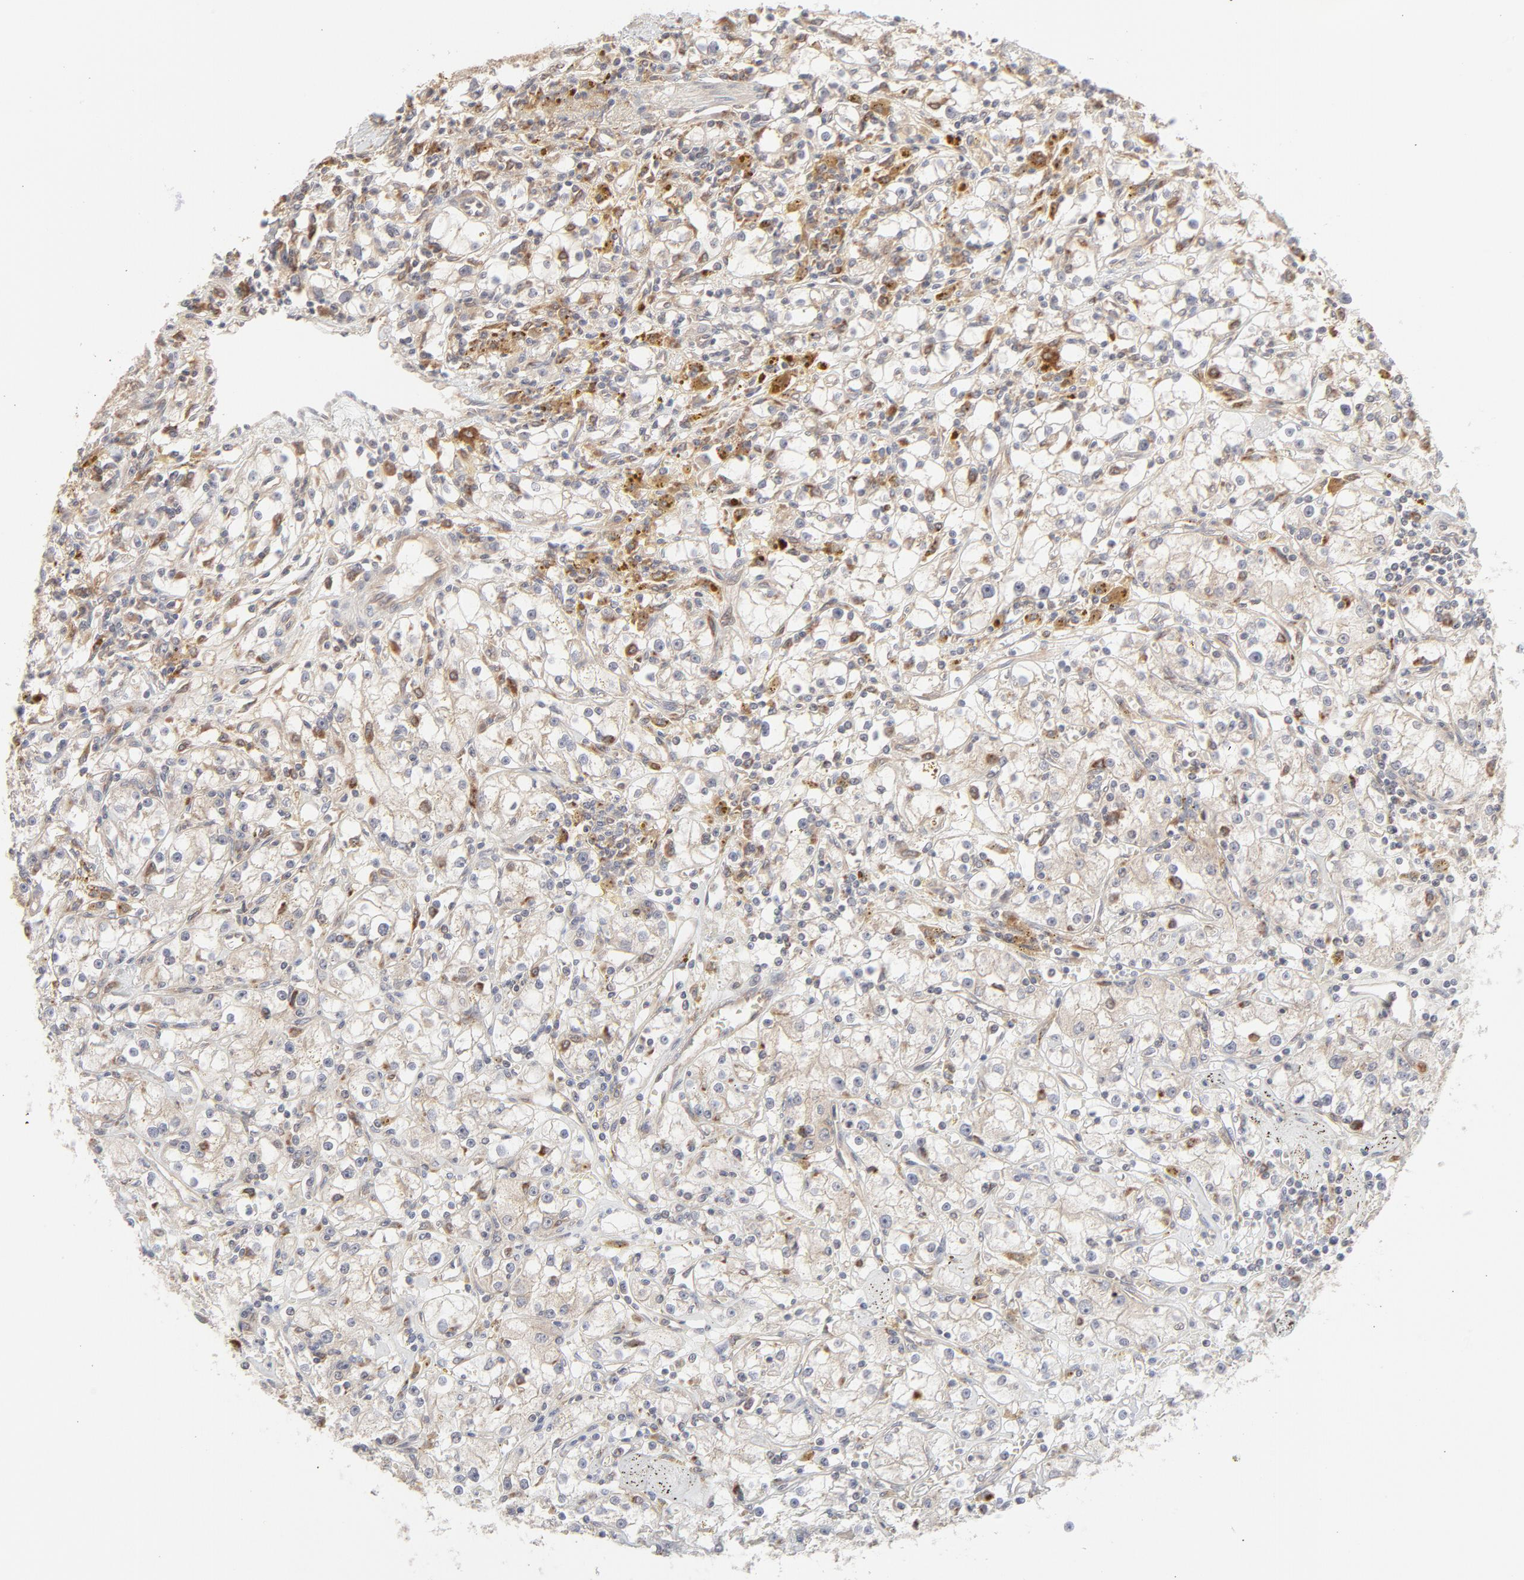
{"staining": {"intensity": "negative", "quantity": "none", "location": "none"}, "tissue": "renal cancer", "cell_type": "Tumor cells", "image_type": "cancer", "snomed": [{"axis": "morphology", "description": "Adenocarcinoma, NOS"}, {"axis": "topography", "description": "Kidney"}], "caption": "A high-resolution micrograph shows IHC staining of renal cancer, which reveals no significant expression in tumor cells.", "gene": "RAB5C", "patient": {"sex": "male", "age": 56}}